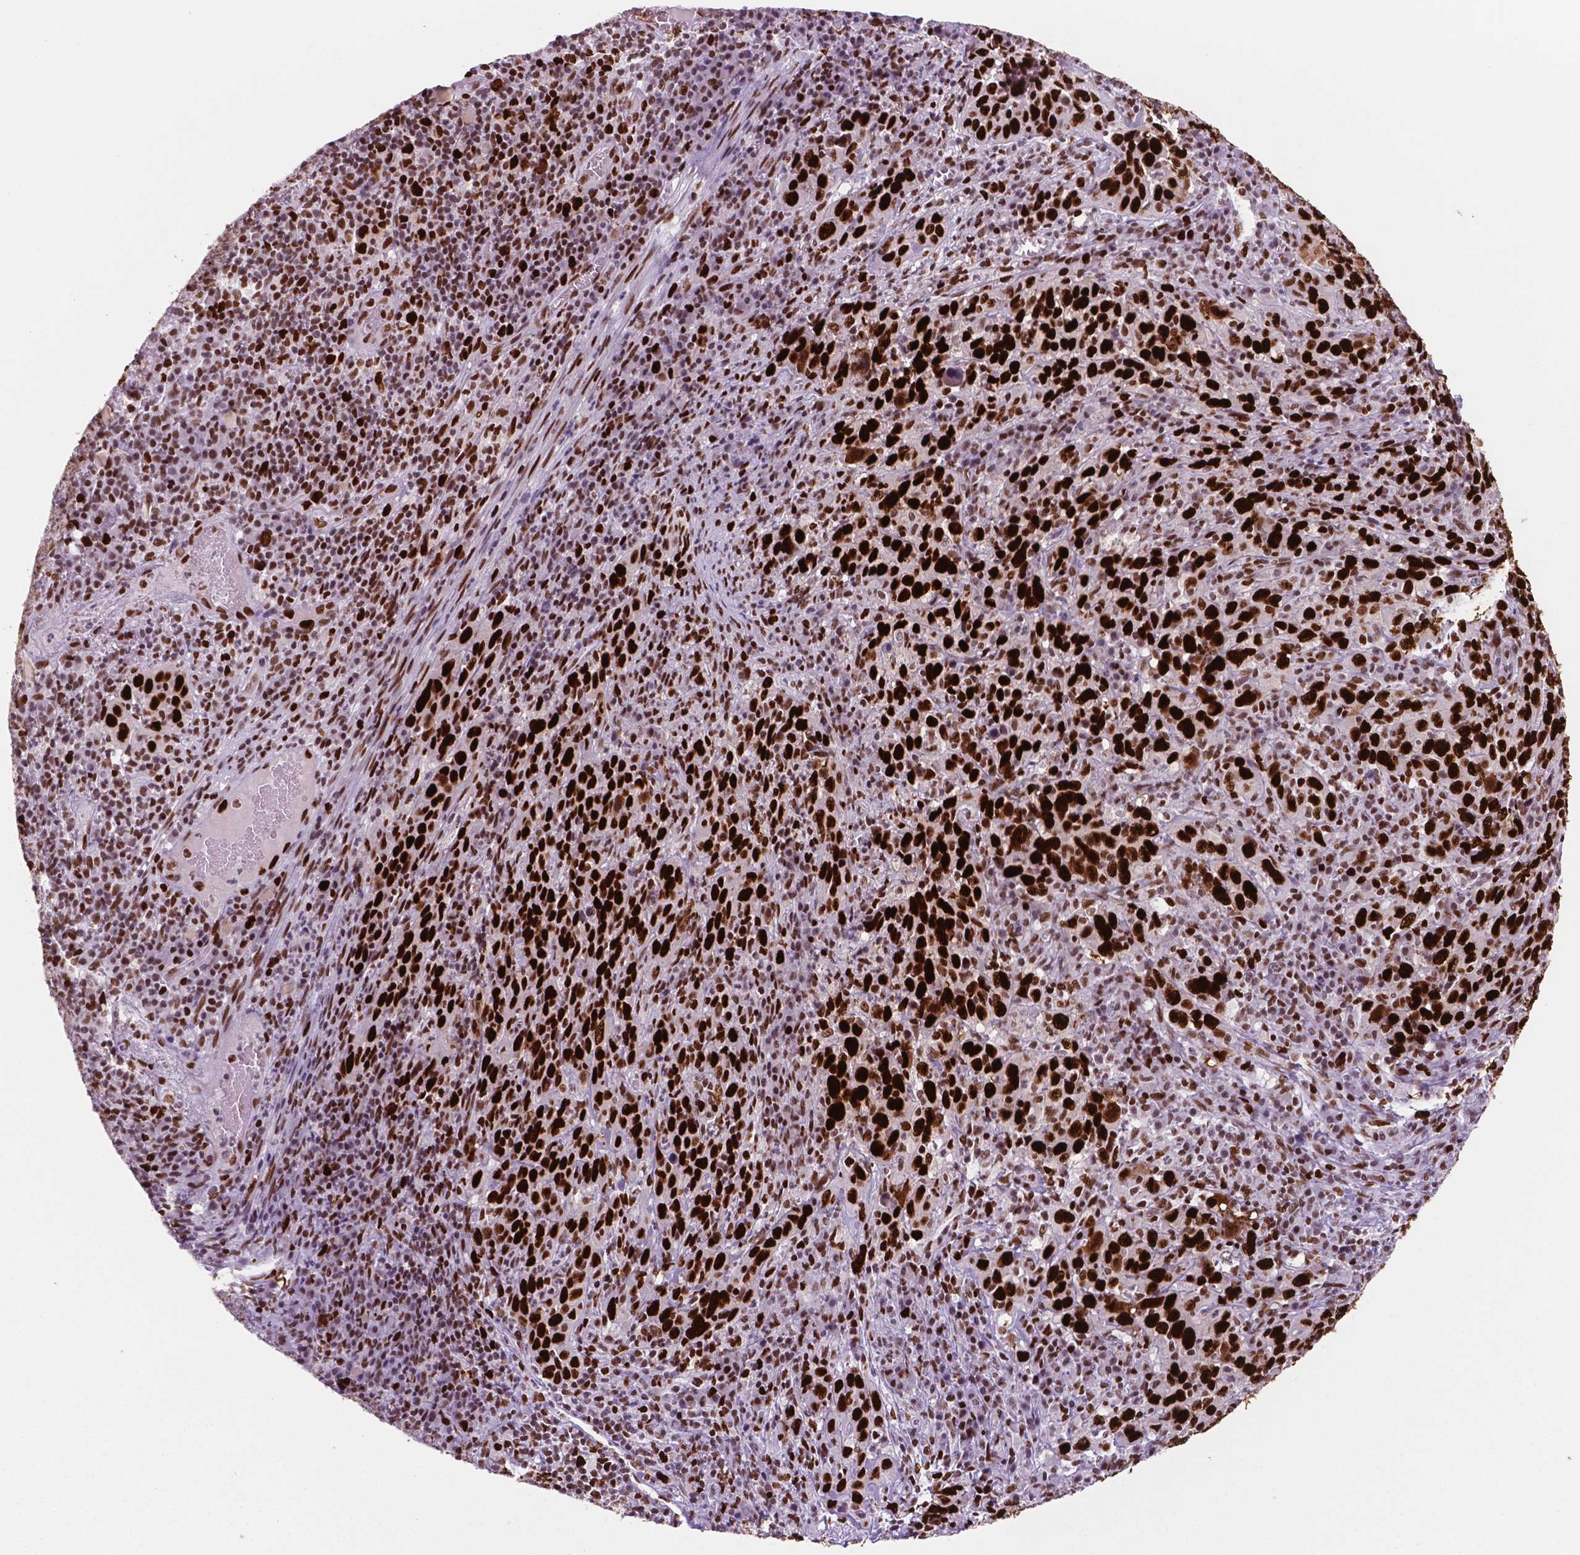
{"staining": {"intensity": "strong", "quantity": ">75%", "location": "nuclear"}, "tissue": "cervical cancer", "cell_type": "Tumor cells", "image_type": "cancer", "snomed": [{"axis": "morphology", "description": "Squamous cell carcinoma, NOS"}, {"axis": "topography", "description": "Cervix"}], "caption": "Brown immunohistochemical staining in human cervical cancer (squamous cell carcinoma) displays strong nuclear staining in about >75% of tumor cells.", "gene": "MSH6", "patient": {"sex": "female", "age": 46}}